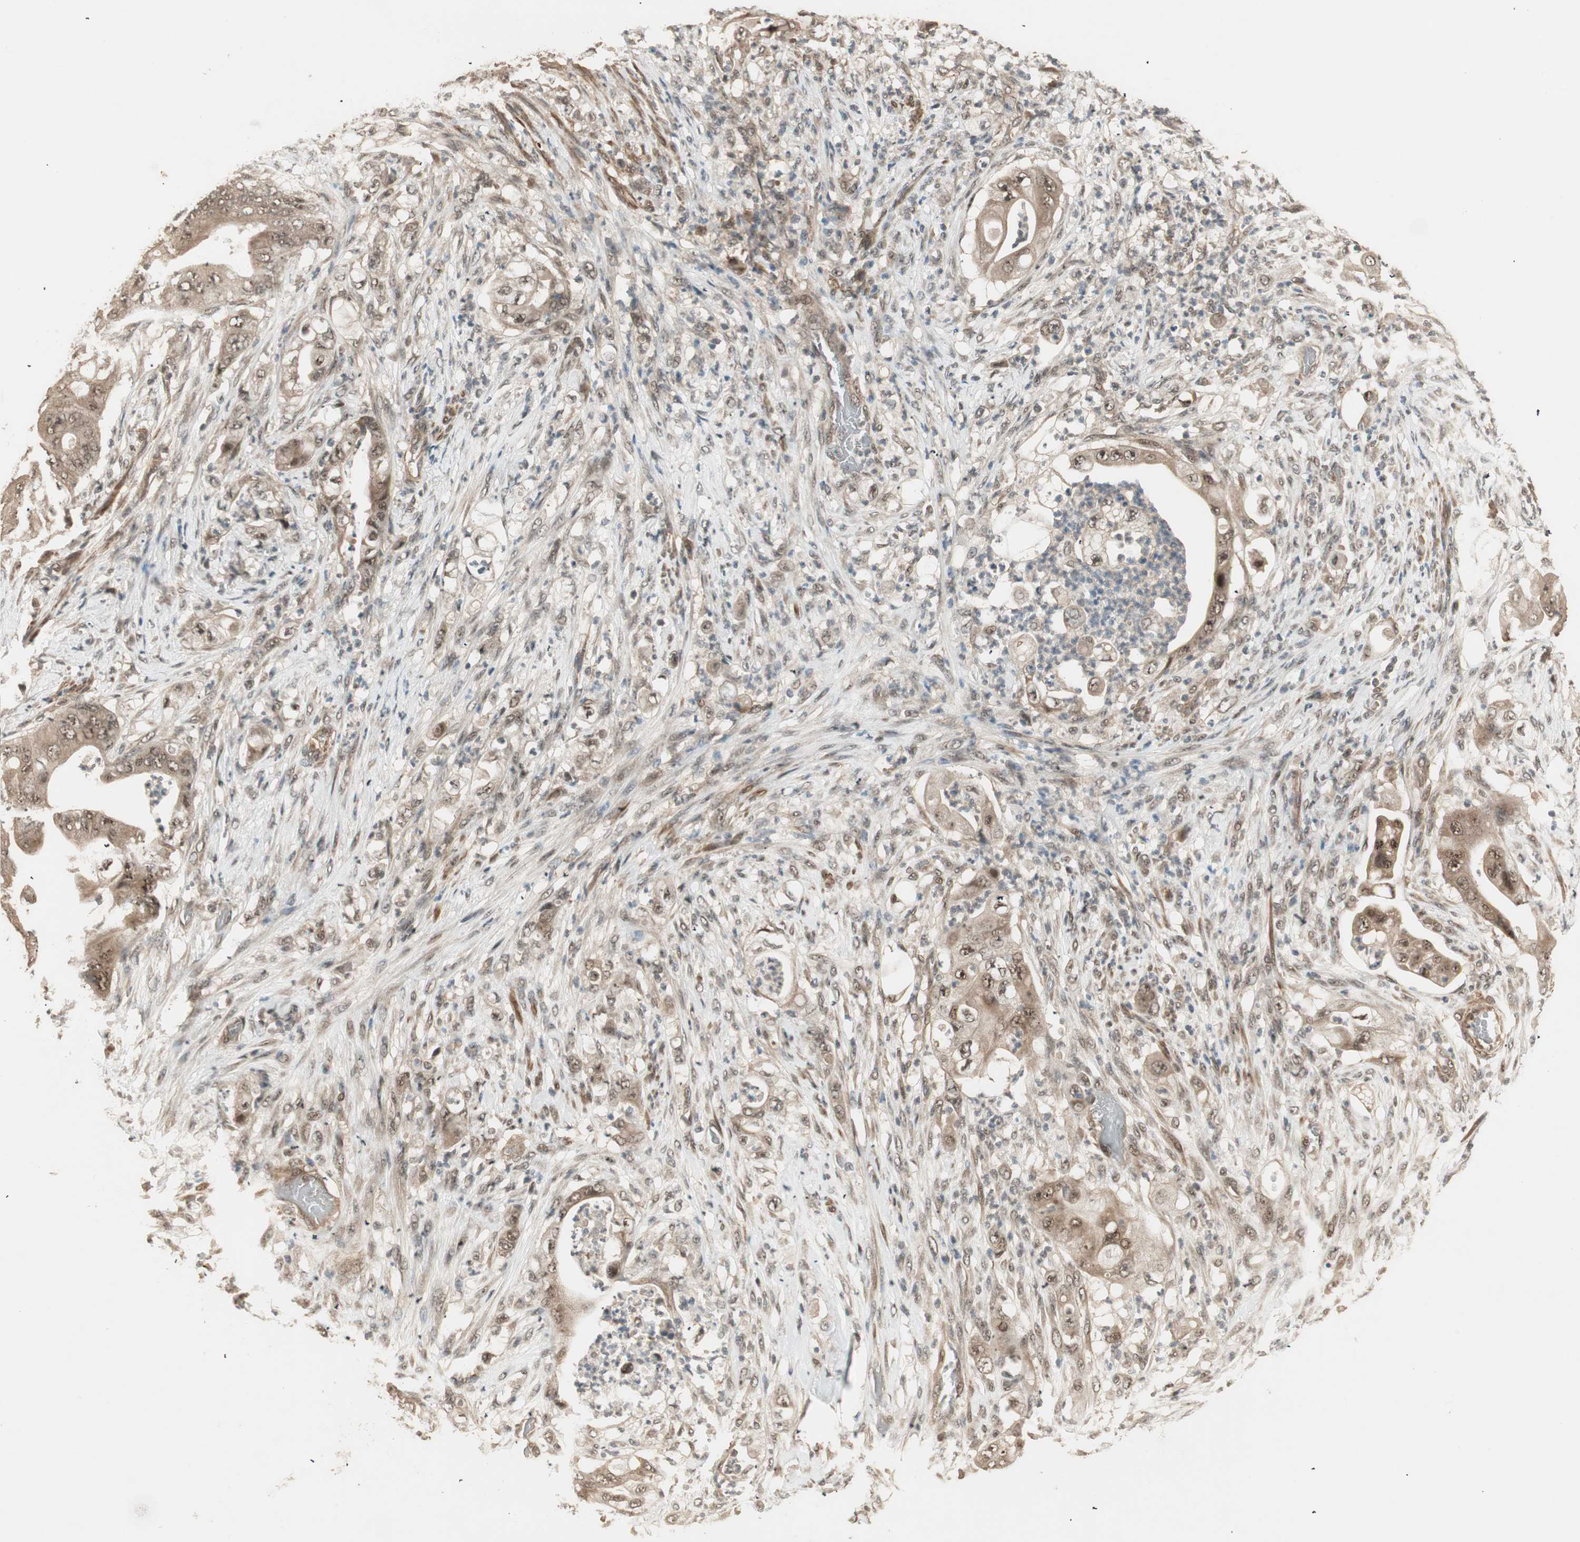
{"staining": {"intensity": "moderate", "quantity": ">75%", "location": "cytoplasmic/membranous,nuclear"}, "tissue": "stomach cancer", "cell_type": "Tumor cells", "image_type": "cancer", "snomed": [{"axis": "morphology", "description": "Adenocarcinoma, NOS"}, {"axis": "topography", "description": "Stomach"}], "caption": "Immunohistochemistry photomicrograph of human stomach adenocarcinoma stained for a protein (brown), which shows medium levels of moderate cytoplasmic/membranous and nuclear expression in about >75% of tumor cells.", "gene": "ZSCAN31", "patient": {"sex": "female", "age": 73}}